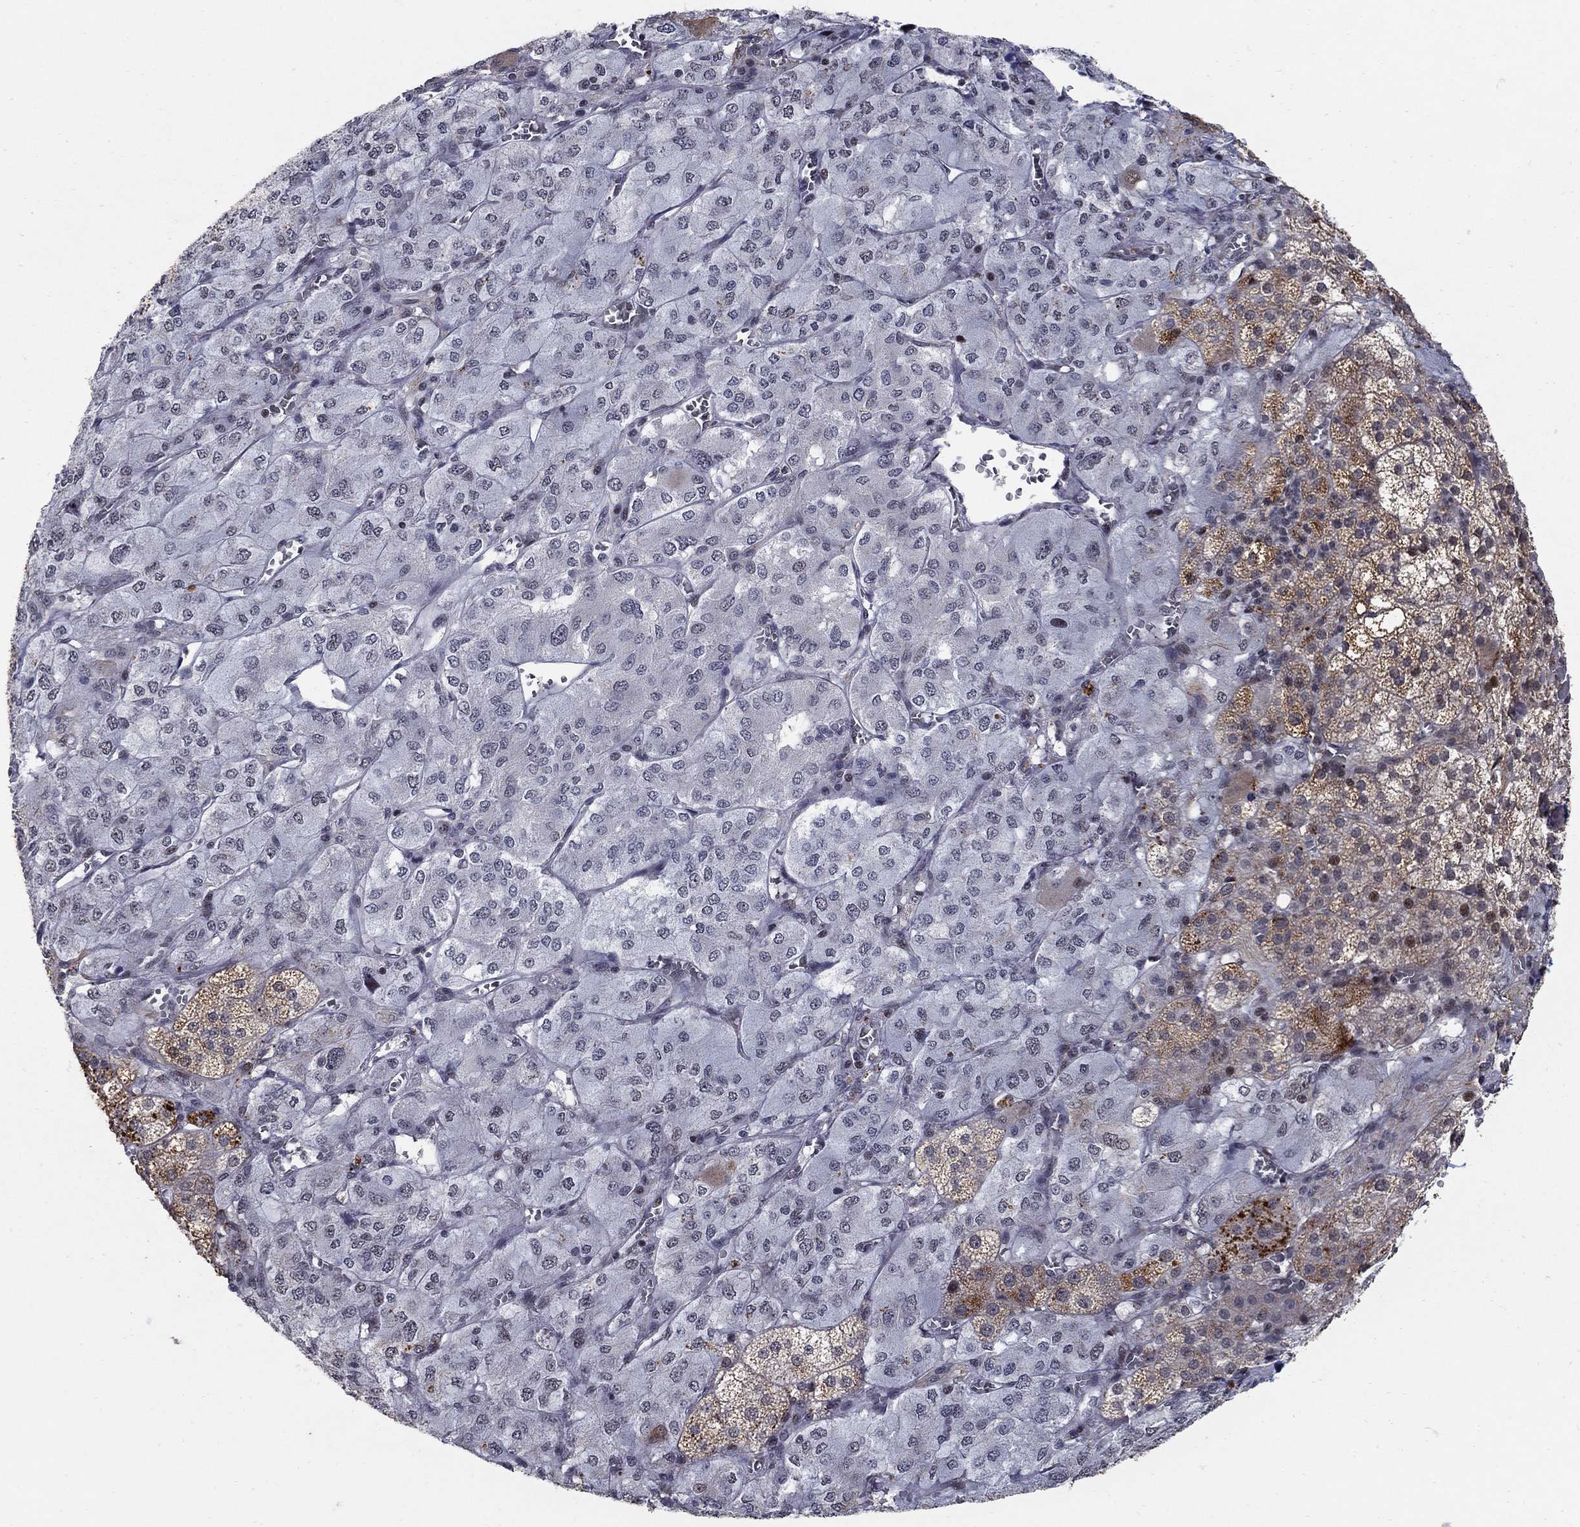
{"staining": {"intensity": "moderate", "quantity": ">75%", "location": "cytoplasmic/membranous"}, "tissue": "adrenal gland", "cell_type": "Glandular cells", "image_type": "normal", "snomed": [{"axis": "morphology", "description": "Normal tissue, NOS"}, {"axis": "topography", "description": "Adrenal gland"}], "caption": "Moderate cytoplasmic/membranous protein staining is identified in about >75% of glandular cells in adrenal gland. (DAB IHC, brown staining for protein, blue staining for nuclei).", "gene": "PNISR", "patient": {"sex": "female", "age": 60}}